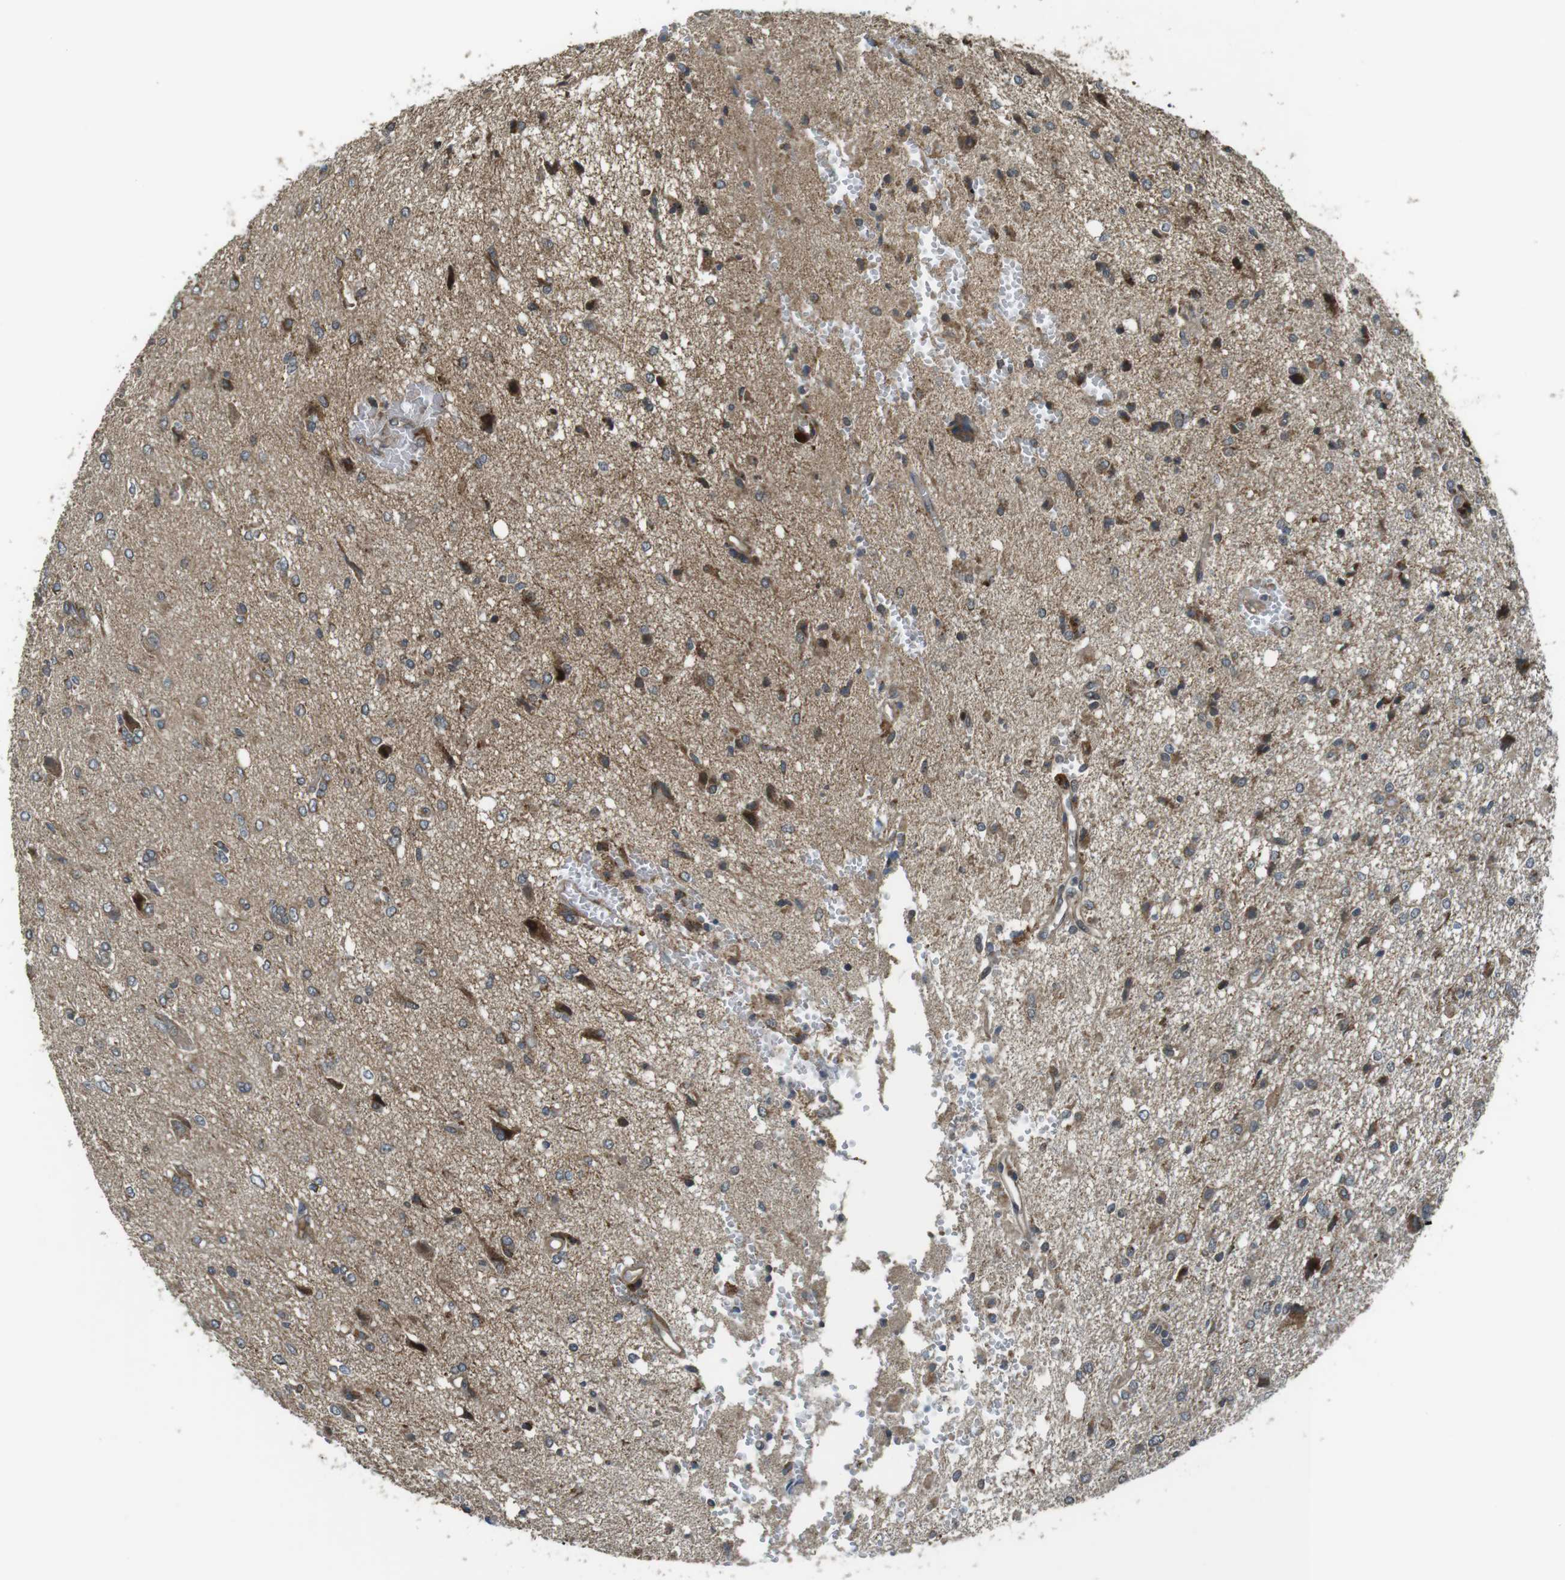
{"staining": {"intensity": "moderate", "quantity": "<25%", "location": "cytoplasmic/membranous"}, "tissue": "glioma", "cell_type": "Tumor cells", "image_type": "cancer", "snomed": [{"axis": "morphology", "description": "Glioma, malignant, High grade"}, {"axis": "topography", "description": "Brain"}], "caption": "Protein expression by immunohistochemistry (IHC) displays moderate cytoplasmic/membranous expression in about <25% of tumor cells in glioma. The protein is shown in brown color, while the nuclei are stained blue.", "gene": "IFFO2", "patient": {"sex": "female", "age": 59}}